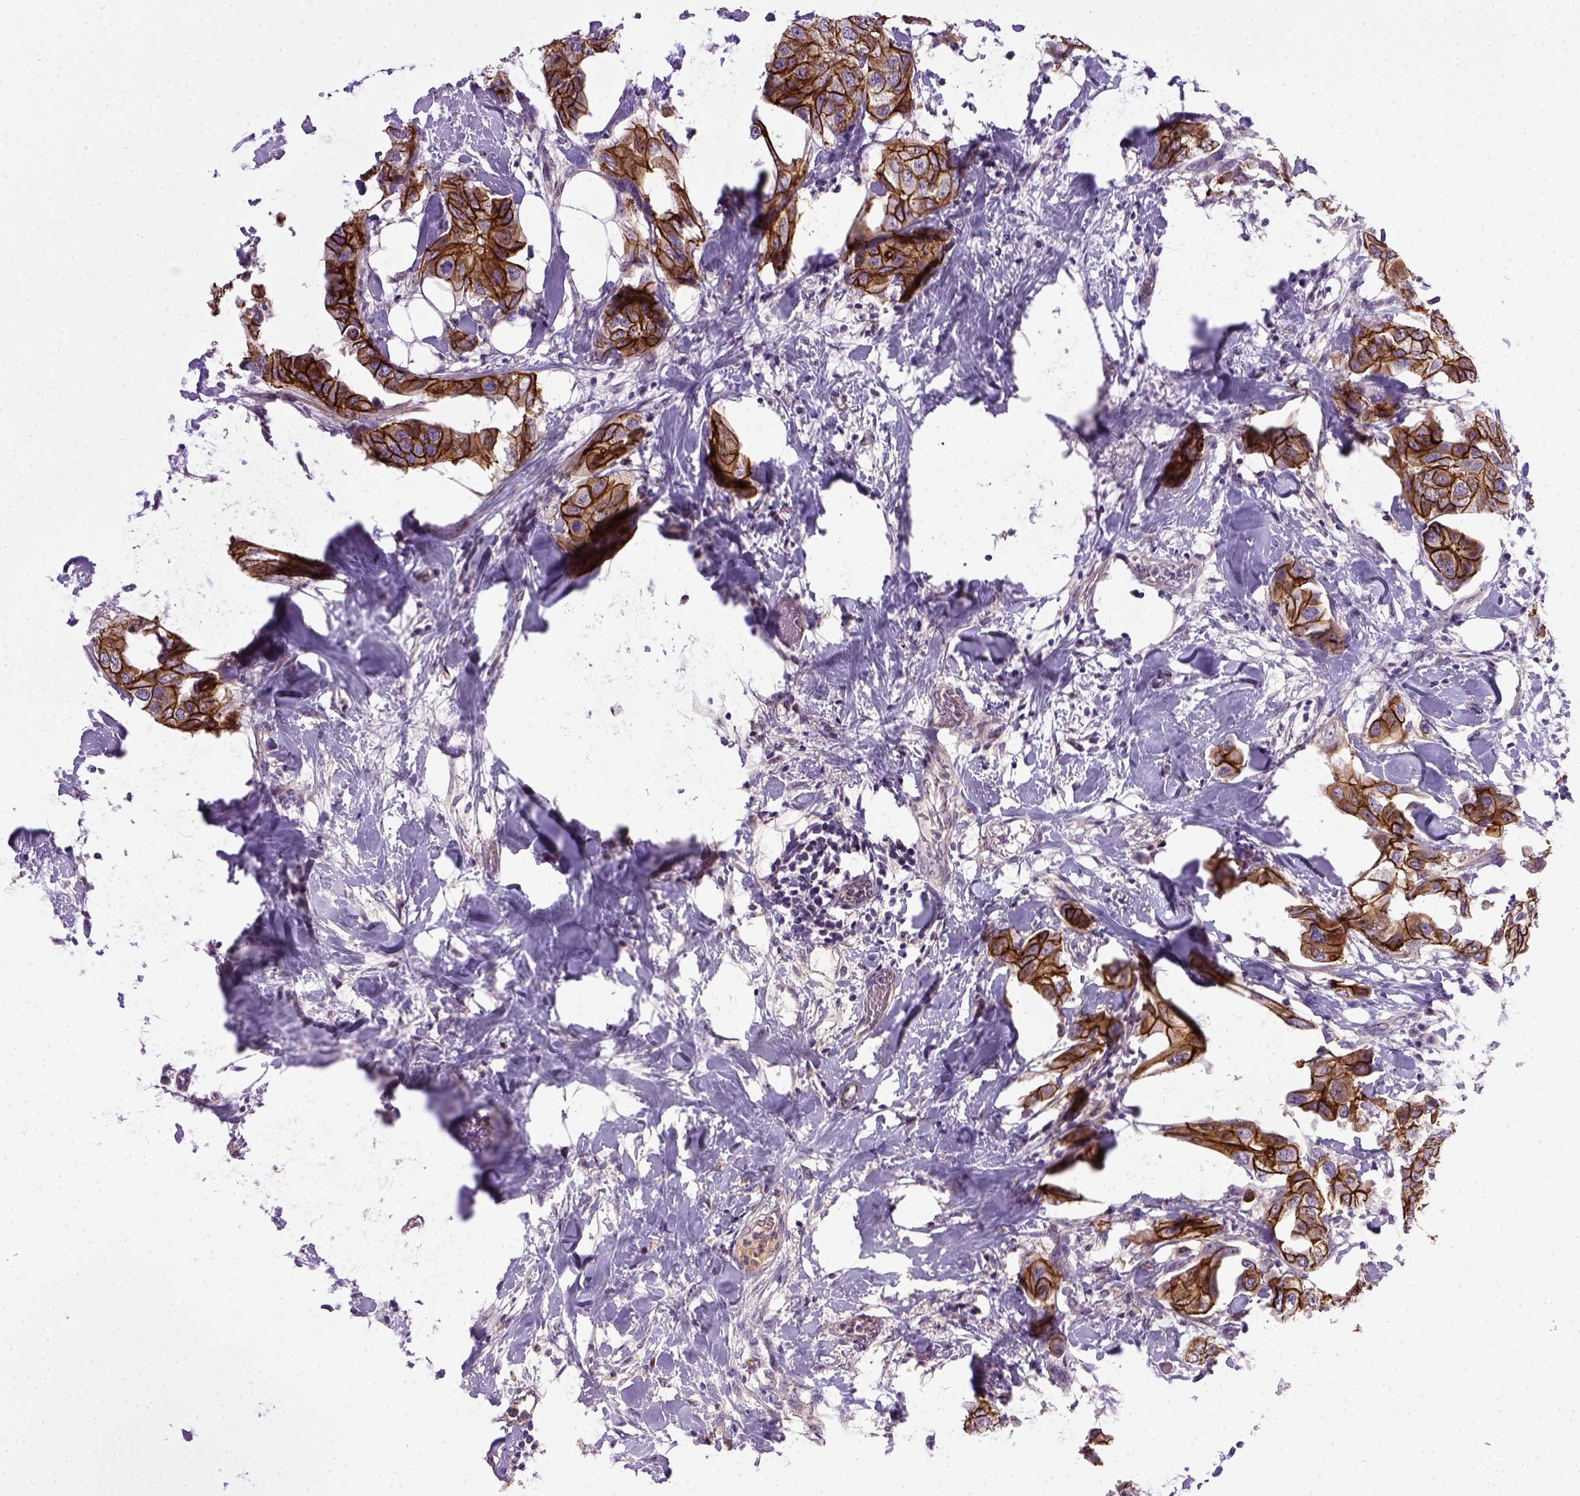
{"staining": {"intensity": "strong", "quantity": ">75%", "location": "cytoplasmic/membranous"}, "tissue": "breast cancer", "cell_type": "Tumor cells", "image_type": "cancer", "snomed": [{"axis": "morphology", "description": "Normal tissue, NOS"}, {"axis": "morphology", "description": "Duct carcinoma"}, {"axis": "topography", "description": "Breast"}], "caption": "IHC image of human breast cancer (intraductal carcinoma) stained for a protein (brown), which reveals high levels of strong cytoplasmic/membranous expression in about >75% of tumor cells.", "gene": "CDH1", "patient": {"sex": "female", "age": 40}}